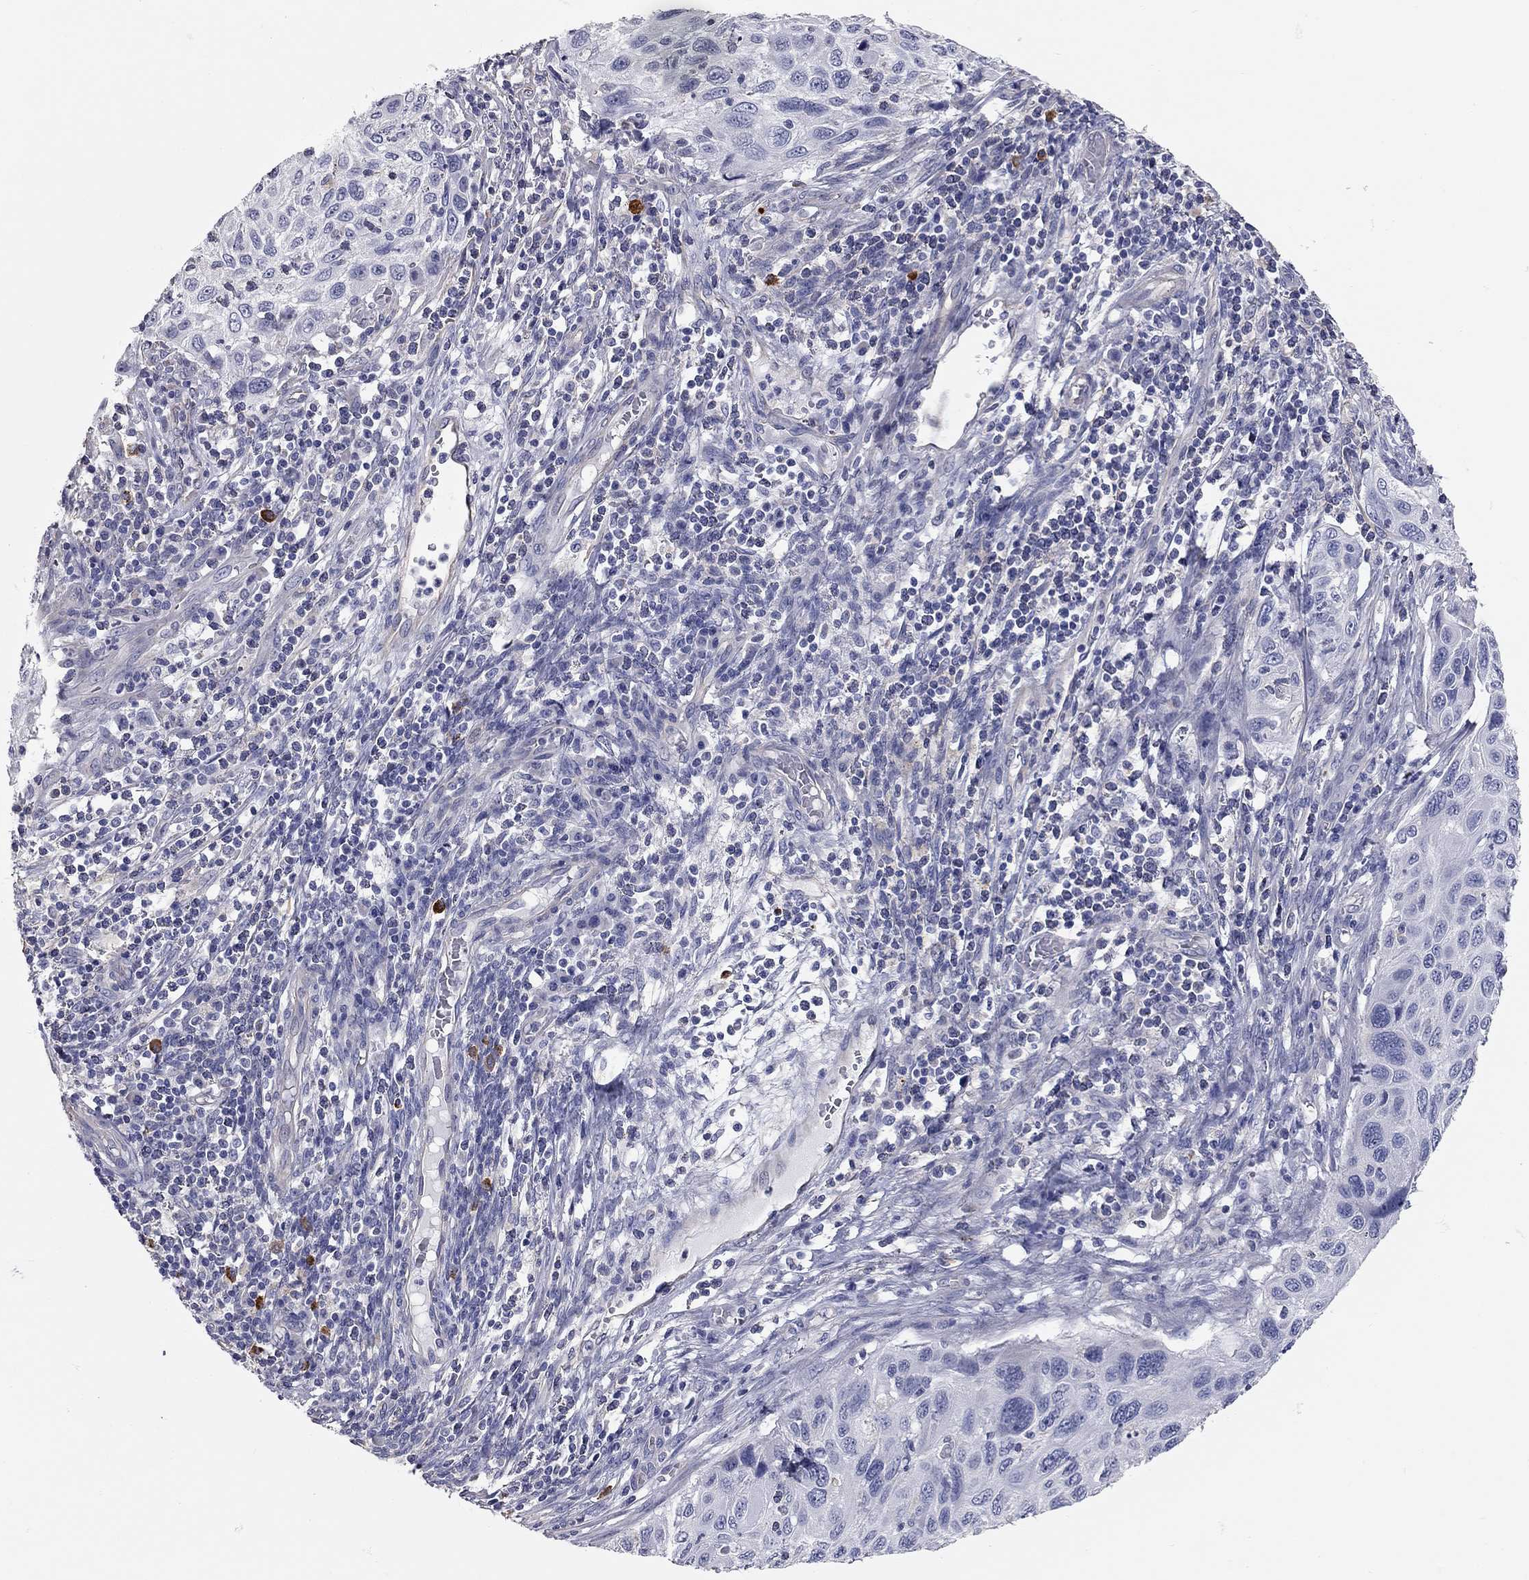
{"staining": {"intensity": "negative", "quantity": "none", "location": "none"}, "tissue": "cervical cancer", "cell_type": "Tumor cells", "image_type": "cancer", "snomed": [{"axis": "morphology", "description": "Squamous cell carcinoma, NOS"}, {"axis": "topography", "description": "Cervix"}], "caption": "This is an IHC micrograph of squamous cell carcinoma (cervical). There is no positivity in tumor cells.", "gene": "C10orf90", "patient": {"sex": "female", "age": 70}}